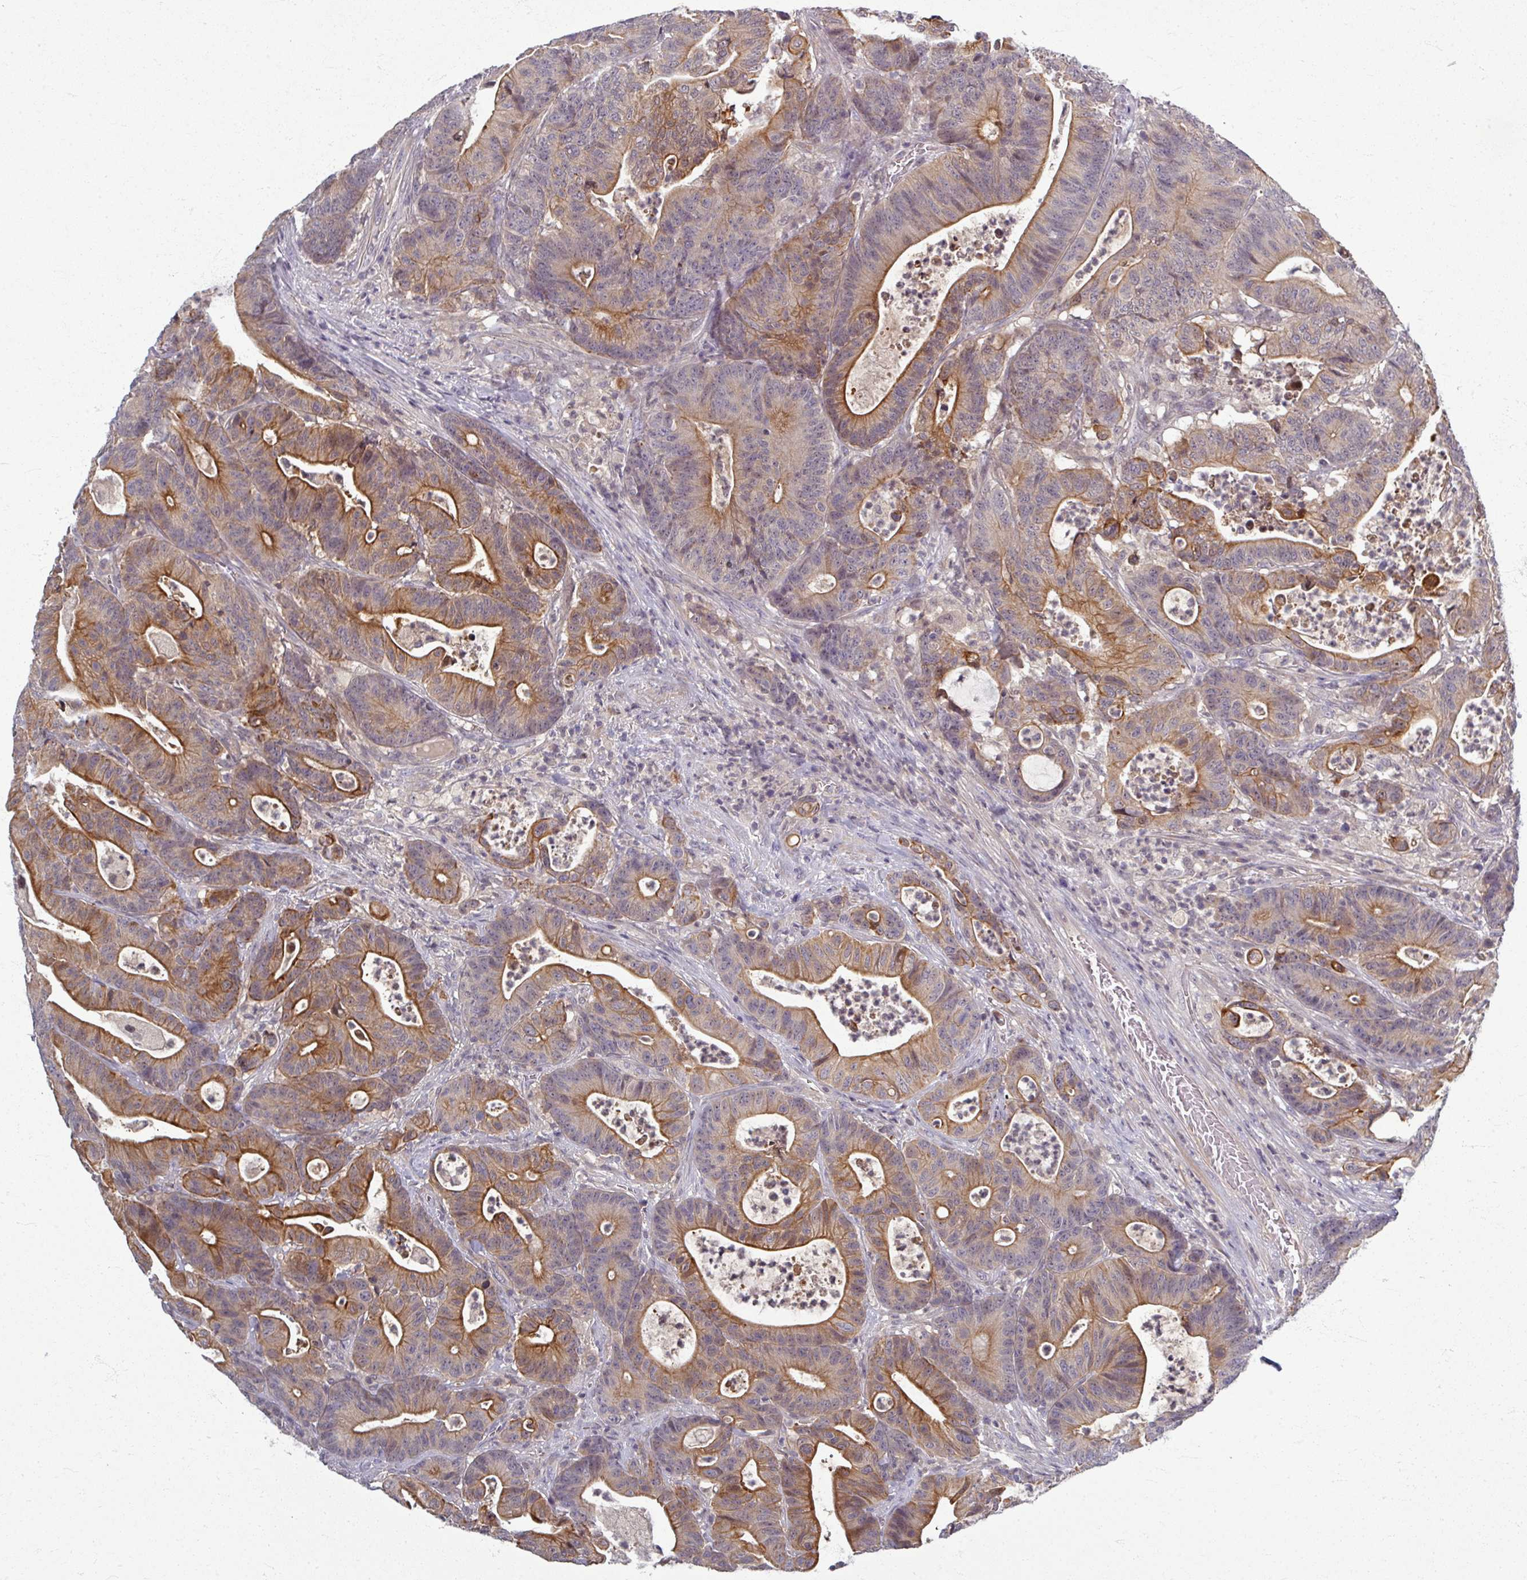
{"staining": {"intensity": "strong", "quantity": "25%-75%", "location": "cytoplasmic/membranous"}, "tissue": "colorectal cancer", "cell_type": "Tumor cells", "image_type": "cancer", "snomed": [{"axis": "morphology", "description": "Adenocarcinoma, NOS"}, {"axis": "topography", "description": "Colon"}], "caption": "Approximately 25%-75% of tumor cells in human colorectal adenocarcinoma reveal strong cytoplasmic/membranous protein positivity as visualized by brown immunohistochemical staining.", "gene": "TTLL7", "patient": {"sex": "female", "age": 84}}